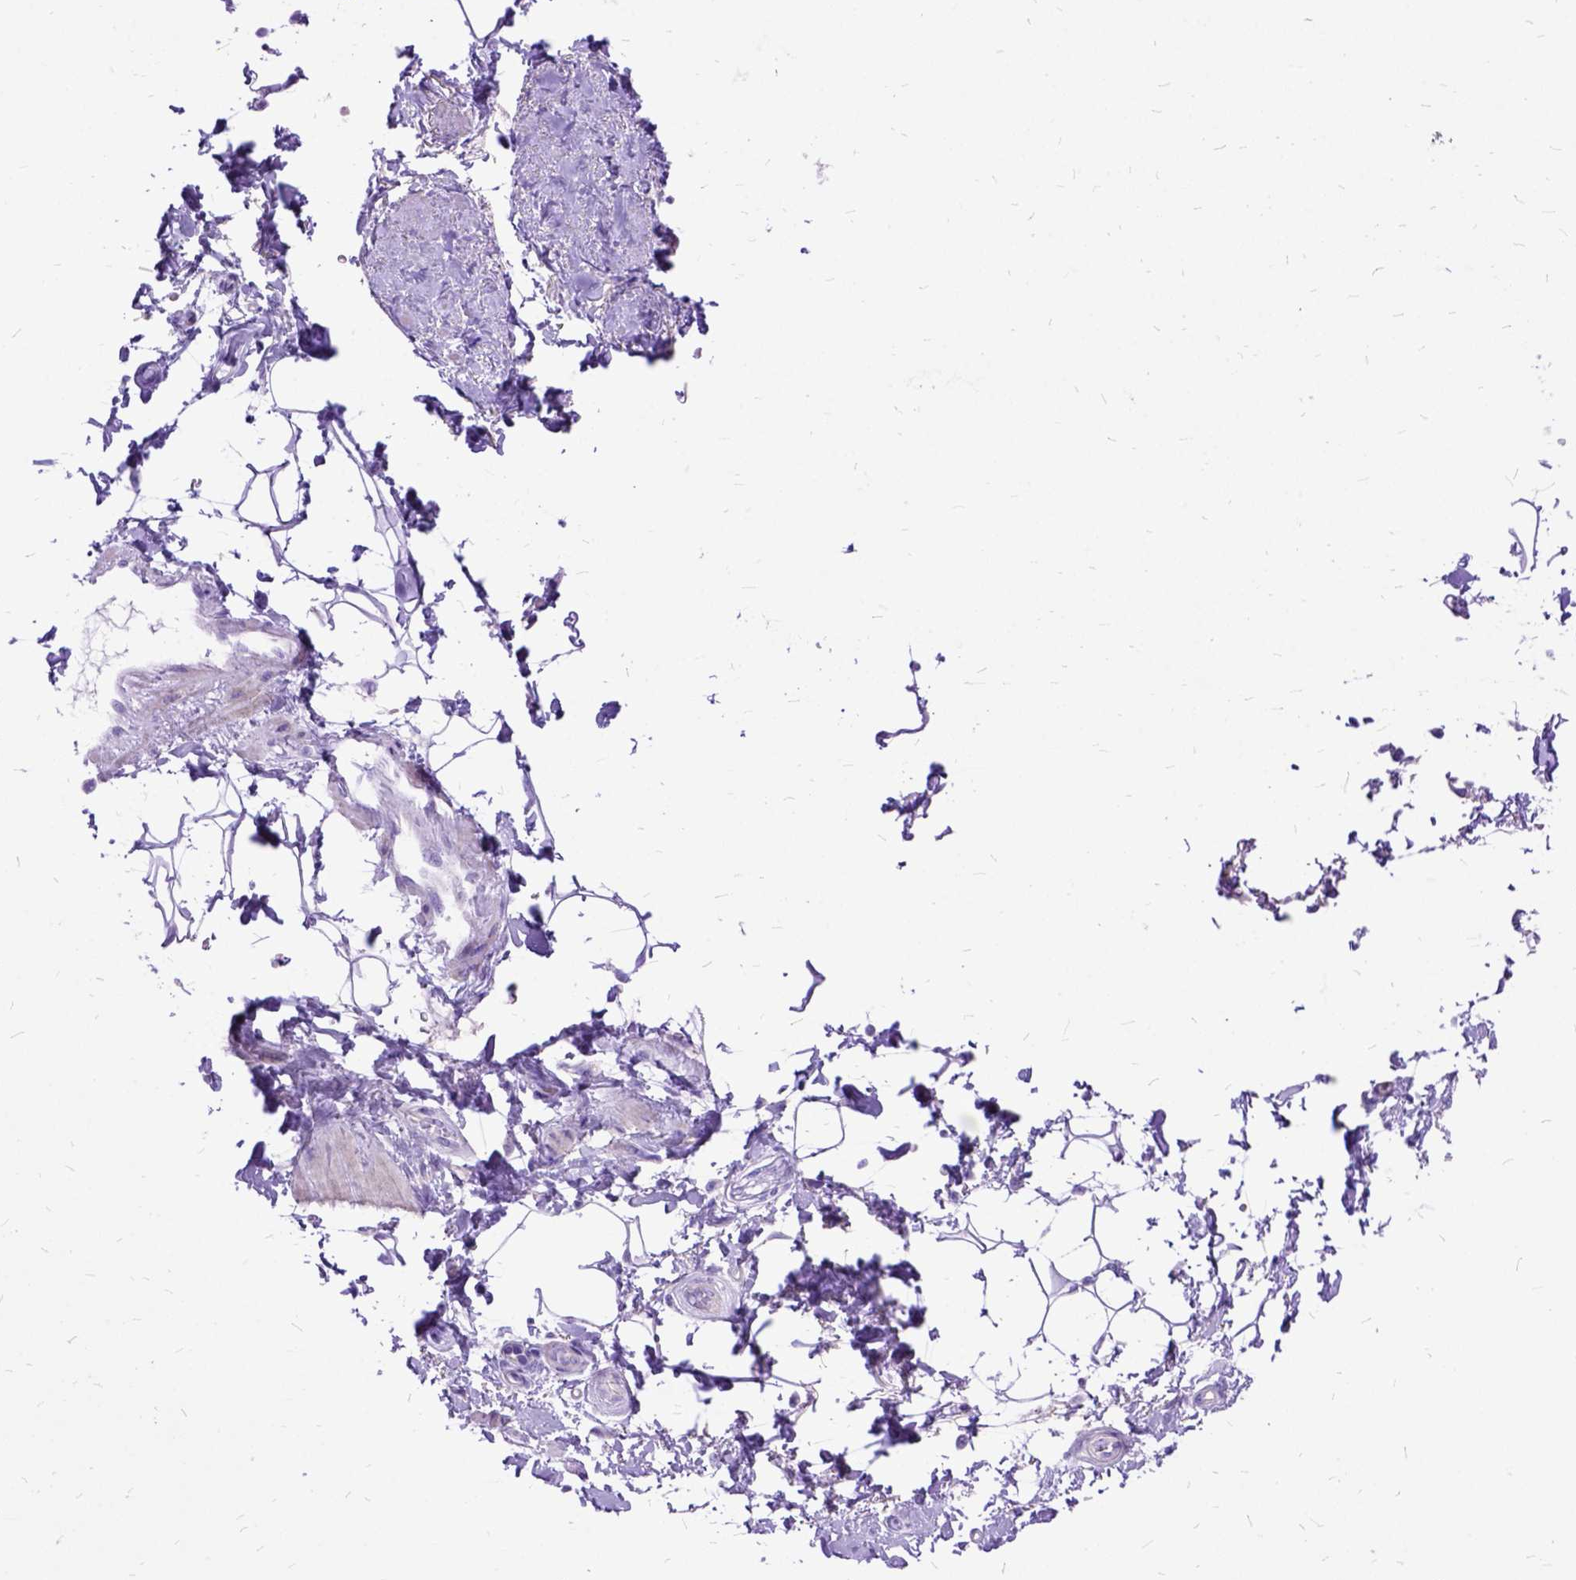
{"staining": {"intensity": "negative", "quantity": "none", "location": "none"}, "tissue": "adipose tissue", "cell_type": "Adipocytes", "image_type": "normal", "snomed": [{"axis": "morphology", "description": "Normal tissue, NOS"}, {"axis": "topography", "description": "Anal"}, {"axis": "topography", "description": "Peripheral nerve tissue"}], "caption": "This is a image of immunohistochemistry (IHC) staining of benign adipose tissue, which shows no expression in adipocytes.", "gene": "ARL9", "patient": {"sex": "male", "age": 51}}